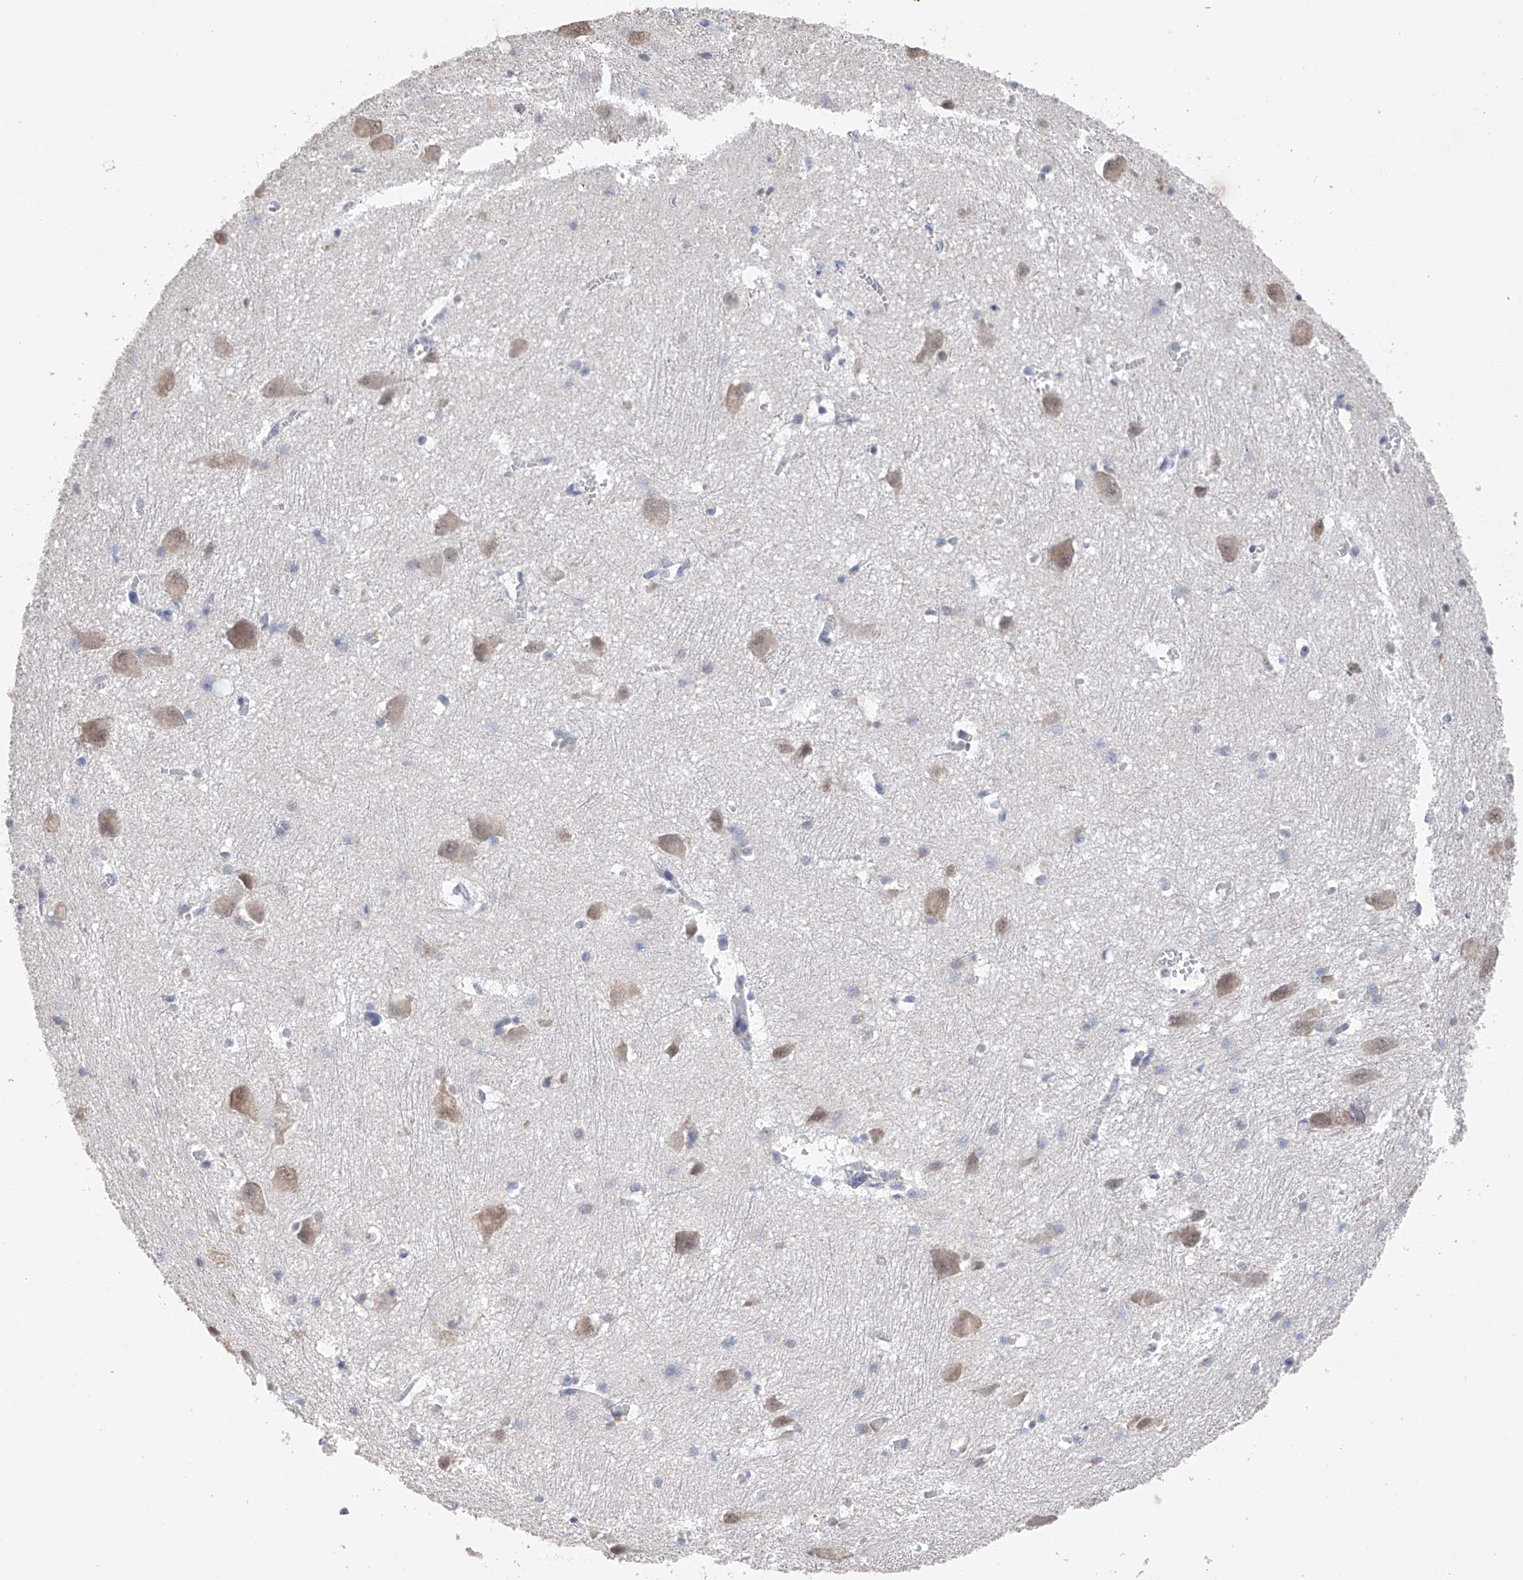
{"staining": {"intensity": "negative", "quantity": "none", "location": "none"}, "tissue": "caudate", "cell_type": "Glial cells", "image_type": "normal", "snomed": [{"axis": "morphology", "description": "Normal tissue, NOS"}, {"axis": "topography", "description": "Lateral ventricle wall"}], "caption": "This image is of unremarkable caudate stained with immunohistochemistry (IHC) to label a protein in brown with the nuclei are counter-stained blue. There is no positivity in glial cells.", "gene": "DMAP1", "patient": {"sex": "male", "age": 37}}